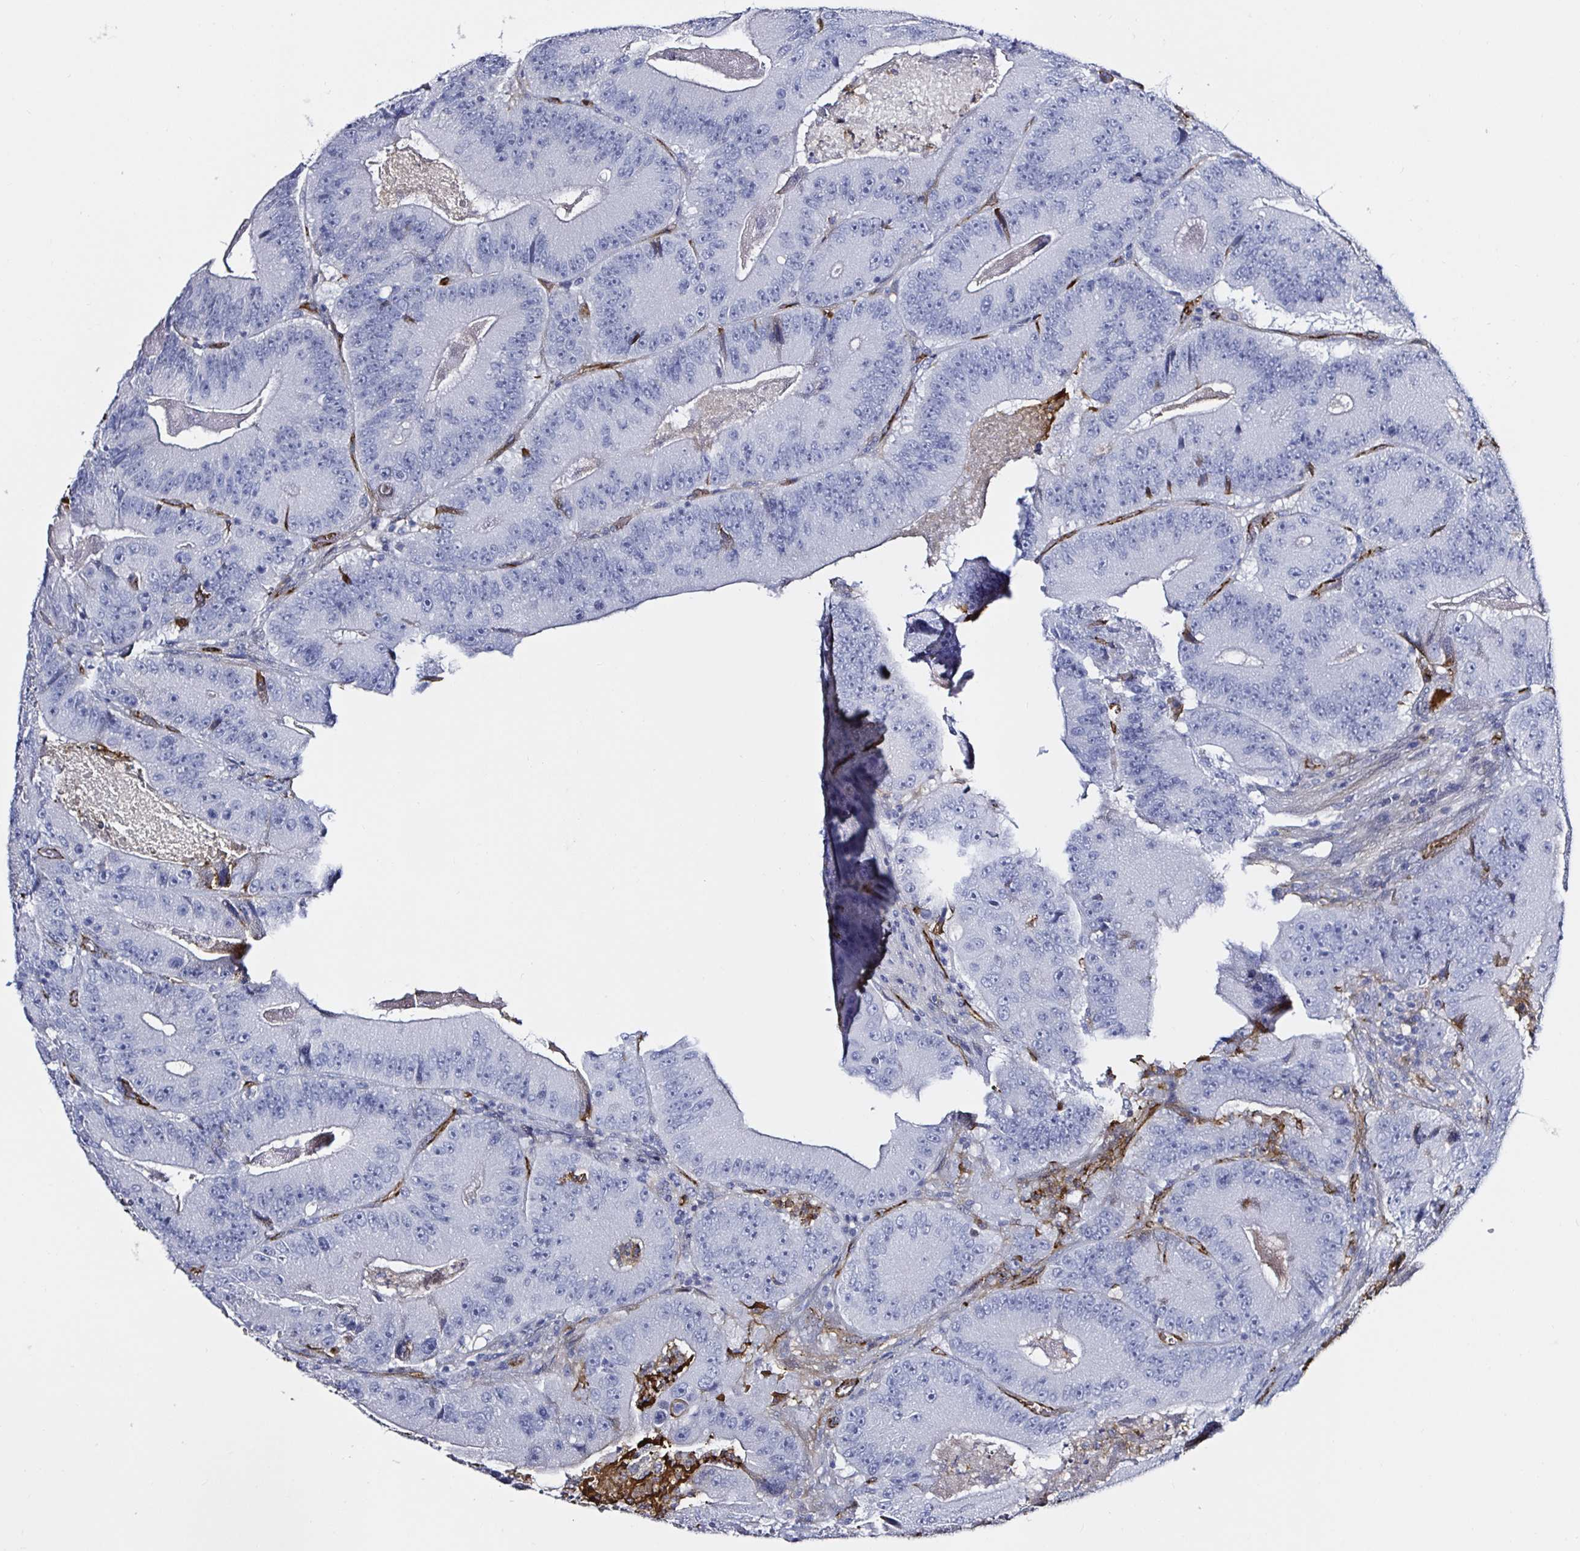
{"staining": {"intensity": "negative", "quantity": "none", "location": "none"}, "tissue": "colorectal cancer", "cell_type": "Tumor cells", "image_type": "cancer", "snomed": [{"axis": "morphology", "description": "Adenocarcinoma, NOS"}, {"axis": "topography", "description": "Colon"}], "caption": "The image shows no staining of tumor cells in colorectal cancer.", "gene": "ACSBG2", "patient": {"sex": "female", "age": 86}}